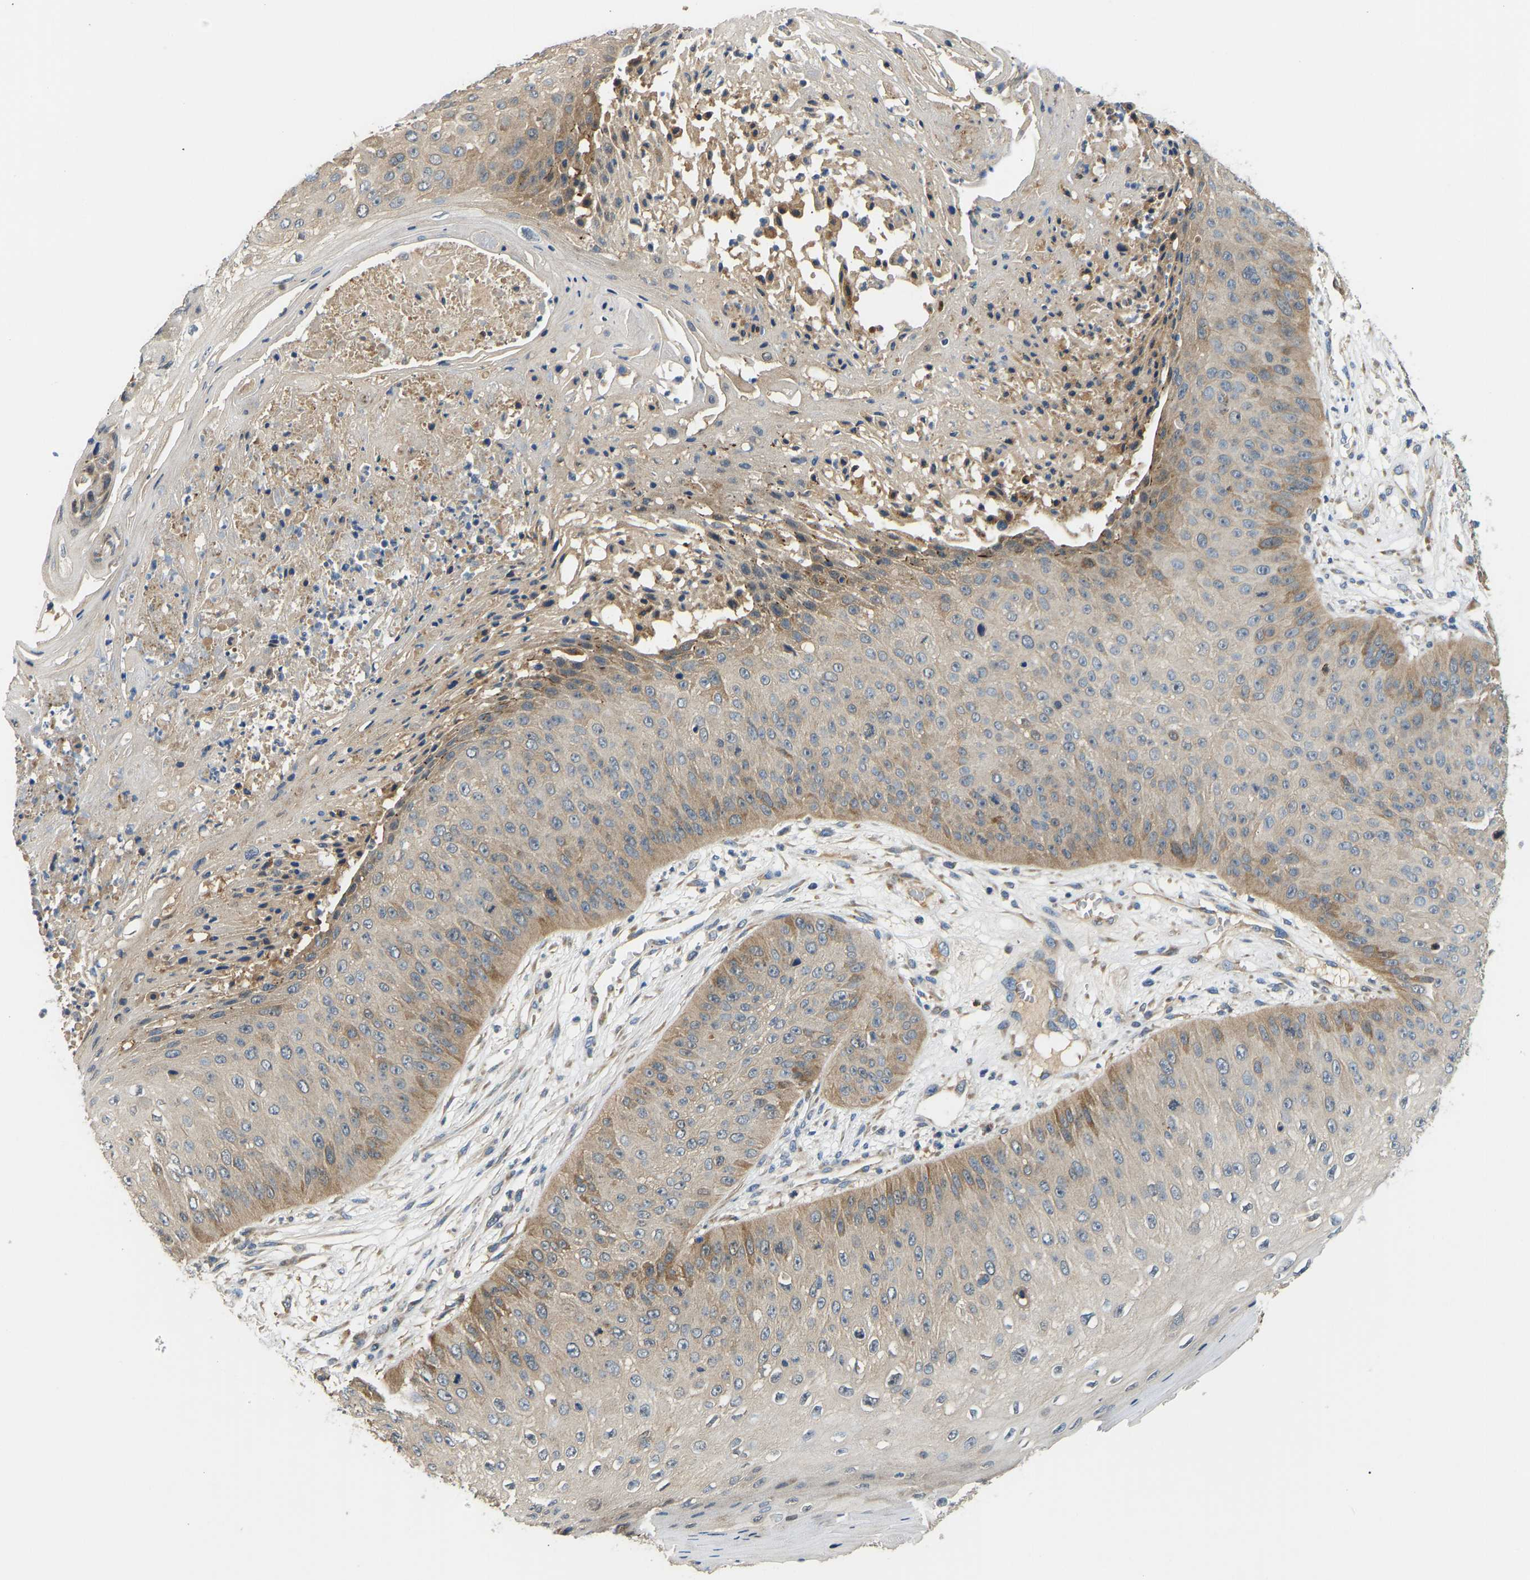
{"staining": {"intensity": "moderate", "quantity": "<25%", "location": "cytoplasmic/membranous"}, "tissue": "skin cancer", "cell_type": "Tumor cells", "image_type": "cancer", "snomed": [{"axis": "morphology", "description": "Squamous cell carcinoma, NOS"}, {"axis": "topography", "description": "Skin"}], "caption": "Skin cancer (squamous cell carcinoma) stained with a protein marker displays moderate staining in tumor cells.", "gene": "RBP1", "patient": {"sex": "female", "age": 80}}